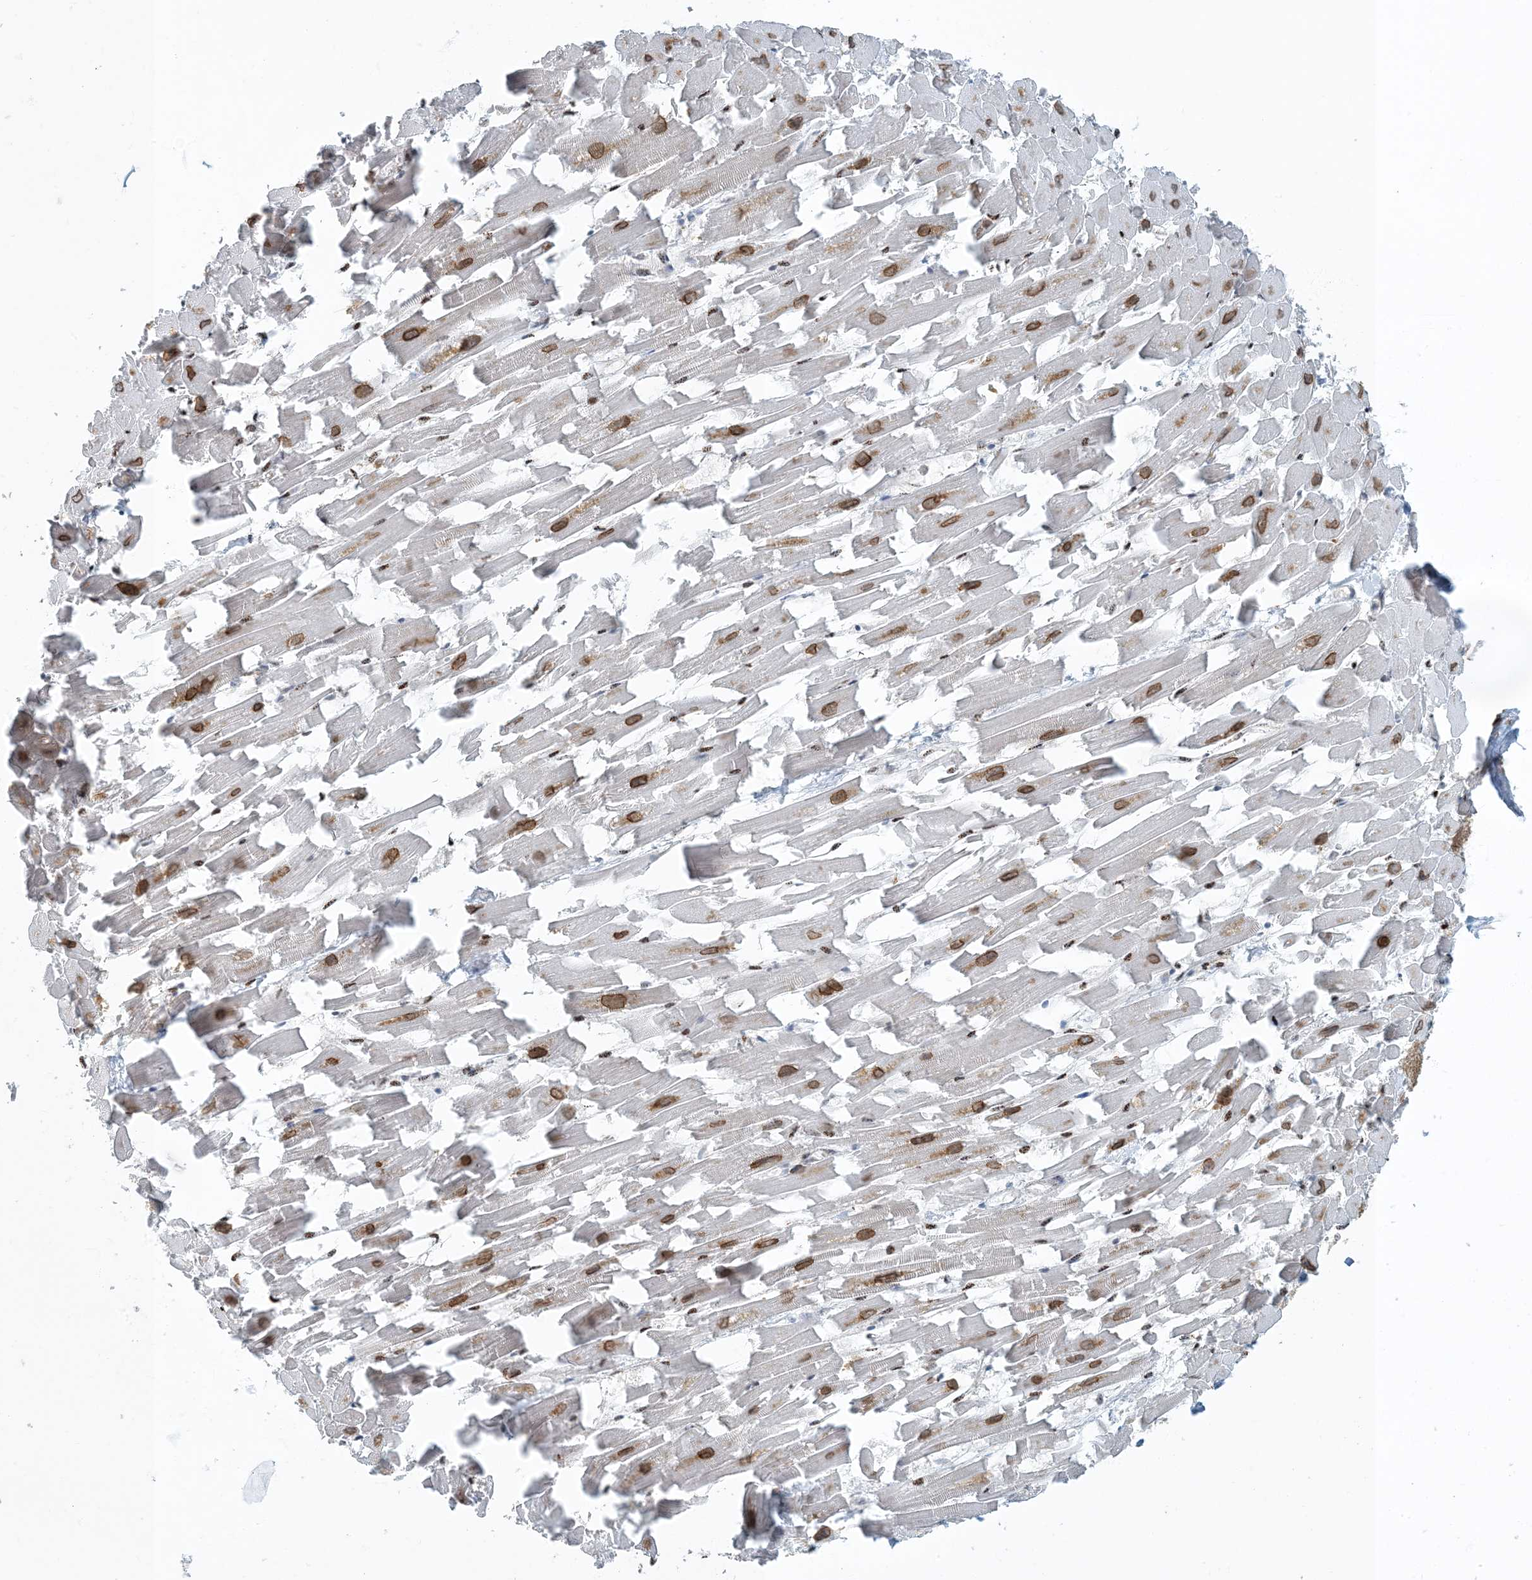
{"staining": {"intensity": "moderate", "quantity": ">75%", "location": "cytoplasmic/membranous,nuclear"}, "tissue": "heart muscle", "cell_type": "Cardiomyocytes", "image_type": "normal", "snomed": [{"axis": "morphology", "description": "Normal tissue, NOS"}, {"axis": "topography", "description": "Heart"}], "caption": "IHC of normal human heart muscle displays medium levels of moderate cytoplasmic/membranous,nuclear expression in about >75% of cardiomyocytes.", "gene": "MBD1", "patient": {"sex": "female", "age": 64}}